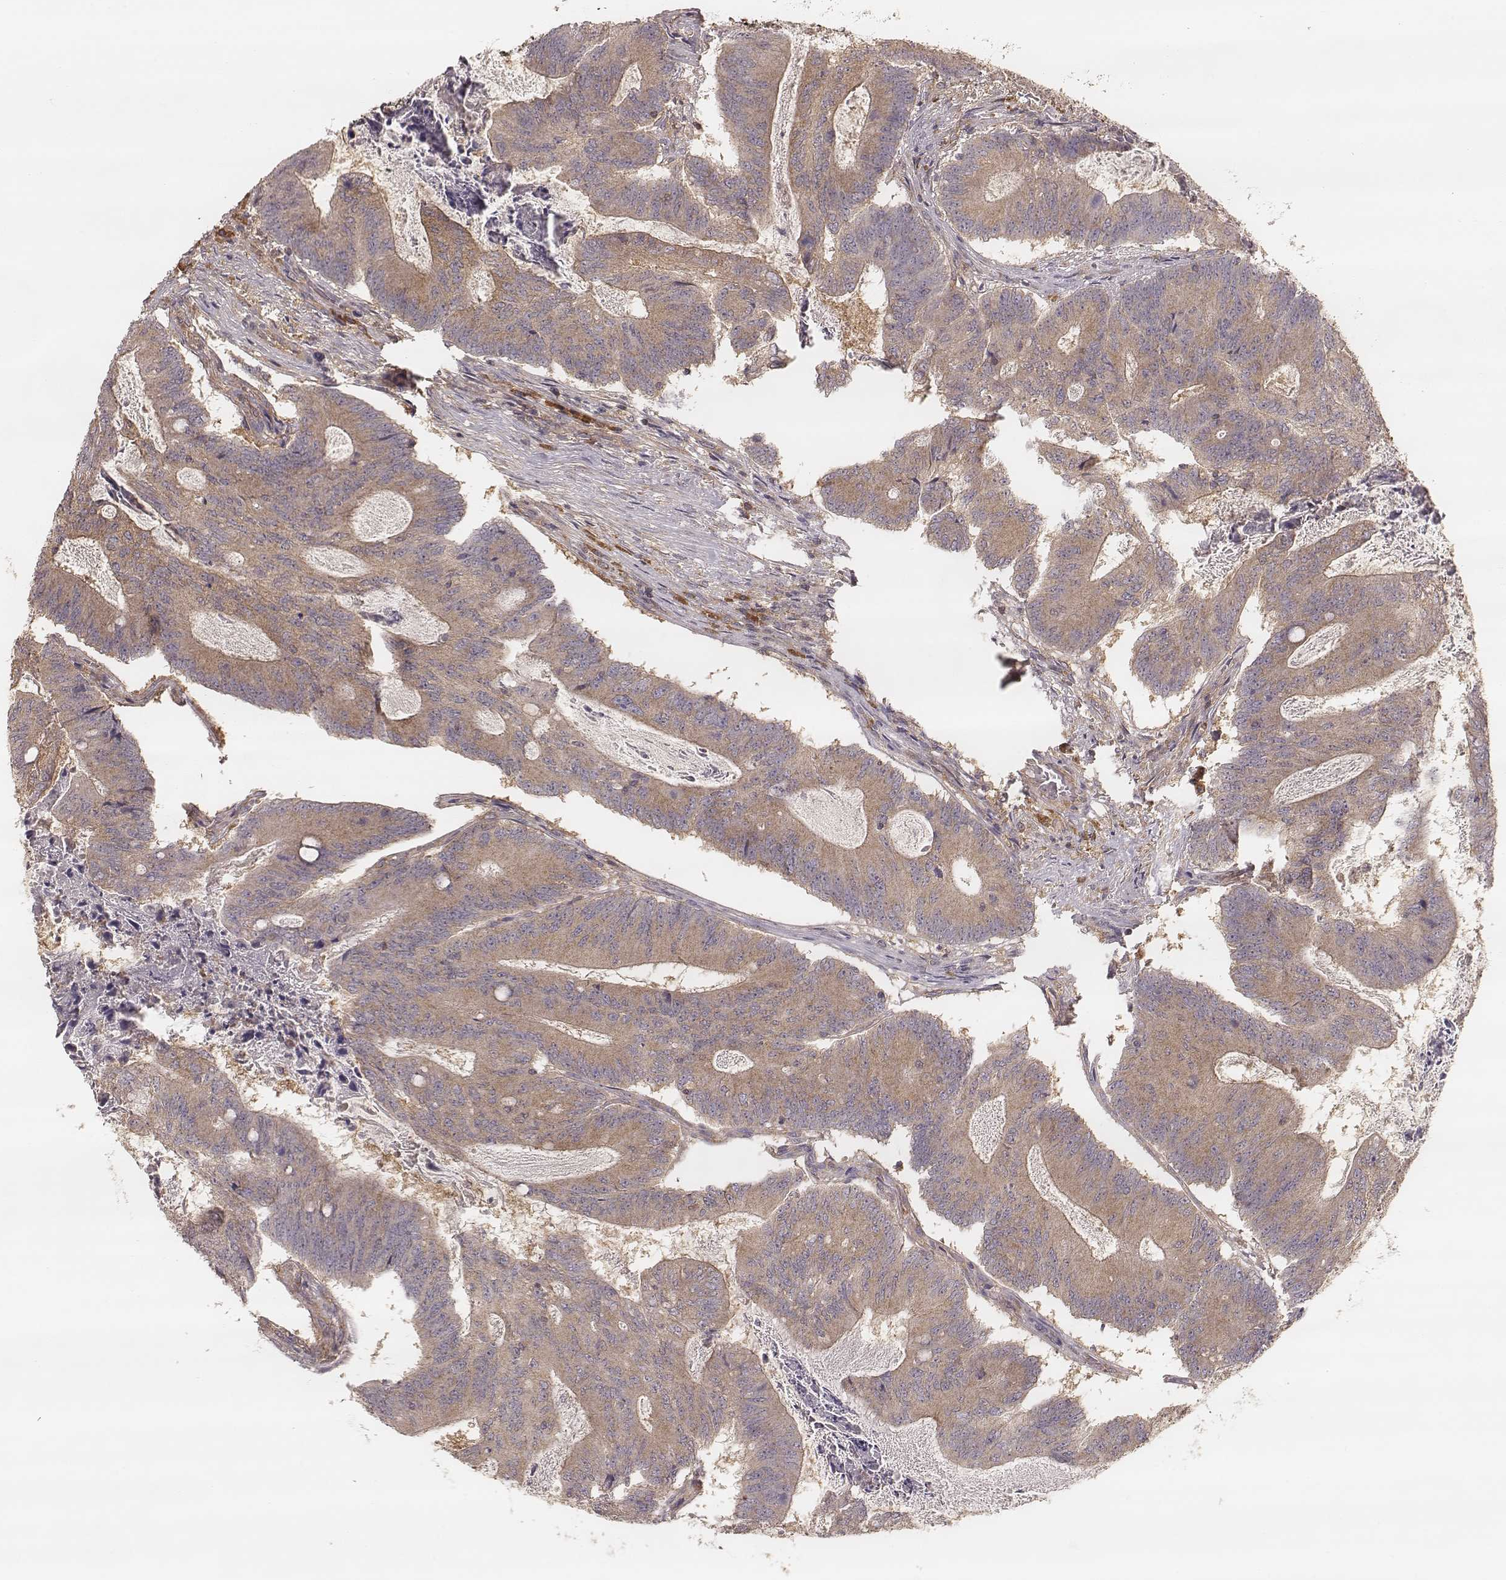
{"staining": {"intensity": "weak", "quantity": ">75%", "location": "cytoplasmic/membranous"}, "tissue": "colorectal cancer", "cell_type": "Tumor cells", "image_type": "cancer", "snomed": [{"axis": "morphology", "description": "Adenocarcinoma, NOS"}, {"axis": "topography", "description": "Colon"}], "caption": "Immunohistochemical staining of colorectal adenocarcinoma displays low levels of weak cytoplasmic/membranous expression in approximately >75% of tumor cells.", "gene": "CARS1", "patient": {"sex": "female", "age": 70}}